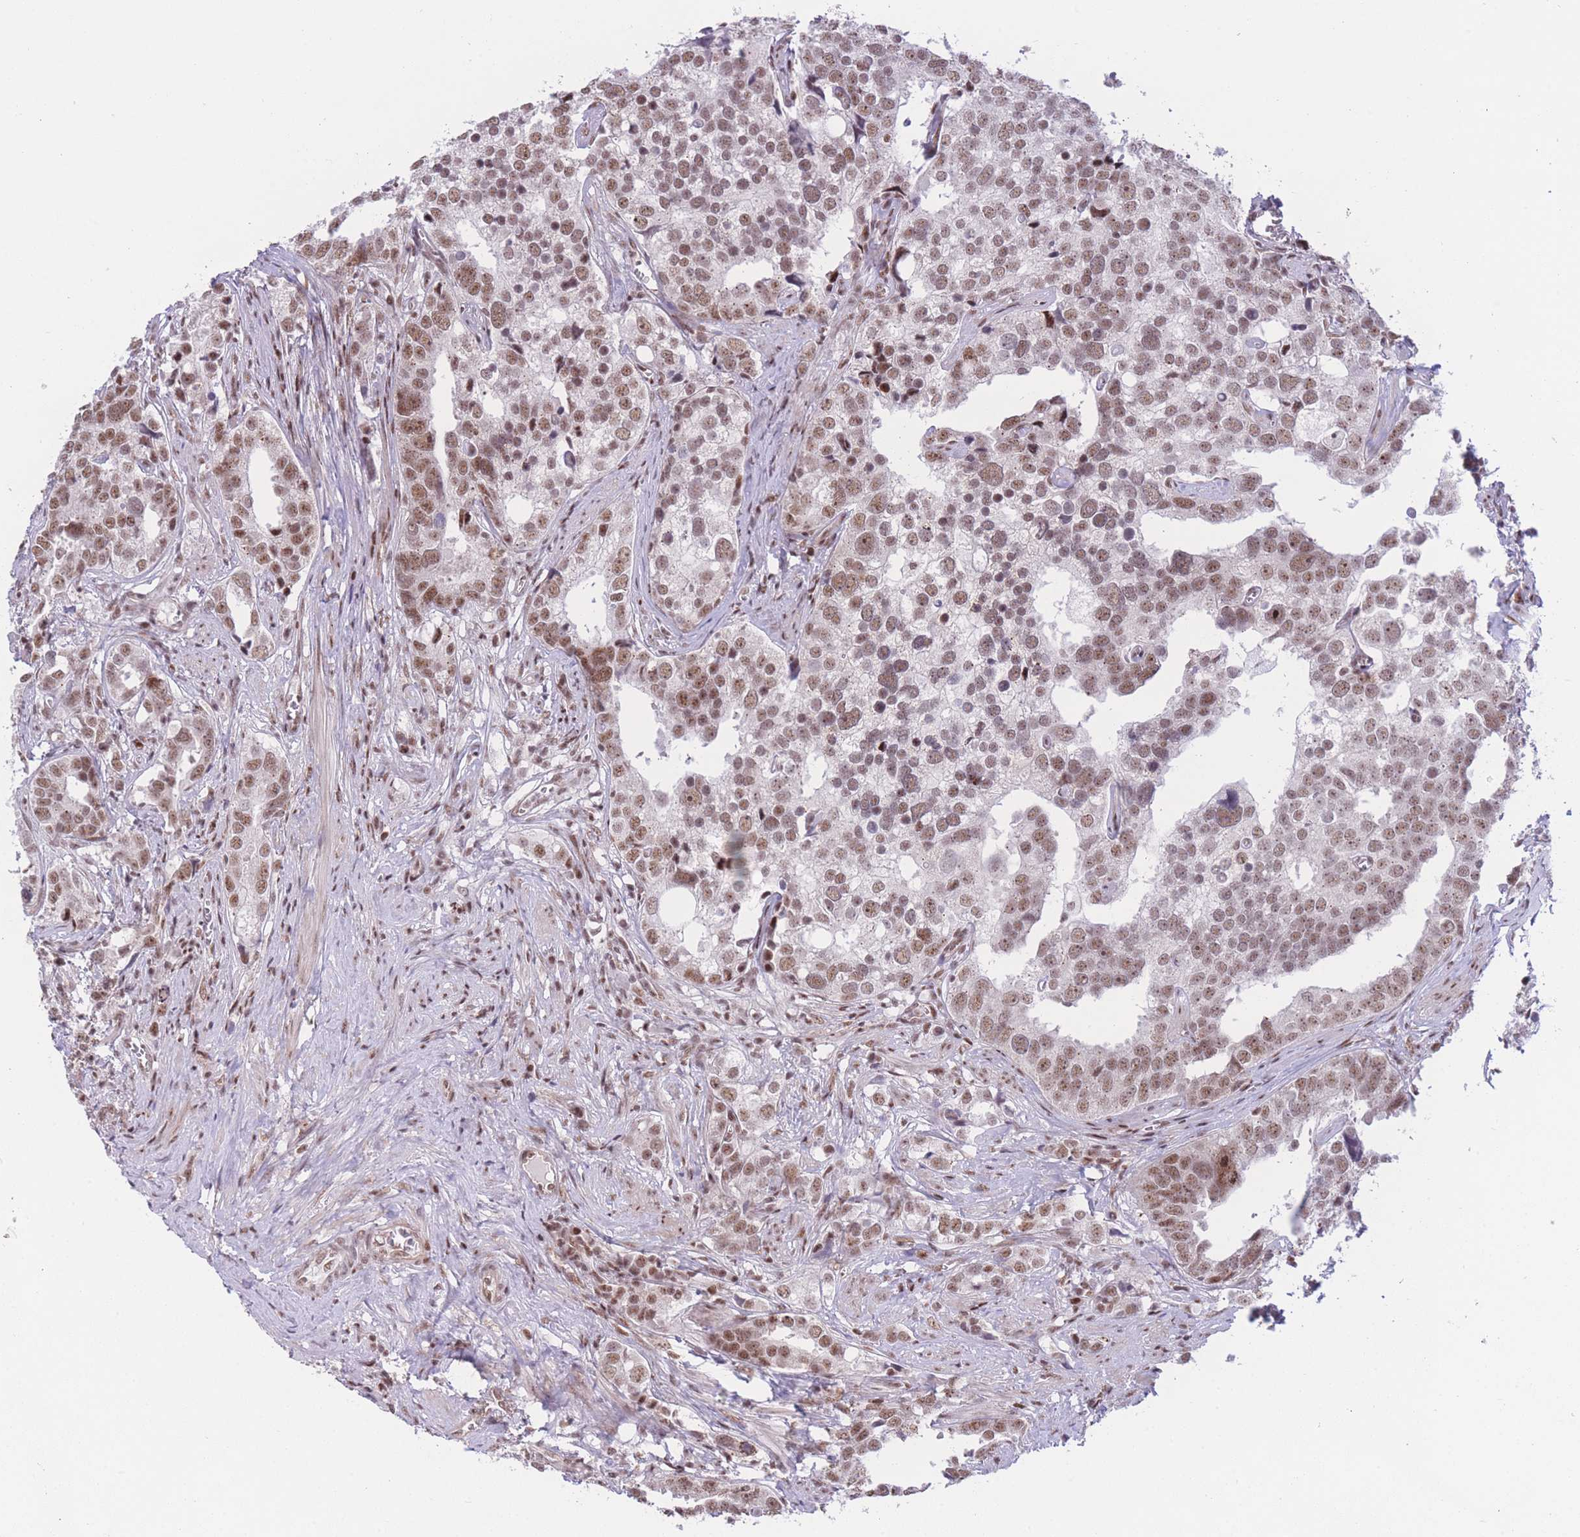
{"staining": {"intensity": "moderate", "quantity": ">75%", "location": "nuclear"}, "tissue": "prostate cancer", "cell_type": "Tumor cells", "image_type": "cancer", "snomed": [{"axis": "morphology", "description": "Adenocarcinoma, High grade"}, {"axis": "topography", "description": "Prostate"}], "caption": "High-grade adenocarcinoma (prostate) was stained to show a protein in brown. There is medium levels of moderate nuclear staining in about >75% of tumor cells.", "gene": "PCIF1", "patient": {"sex": "male", "age": 71}}